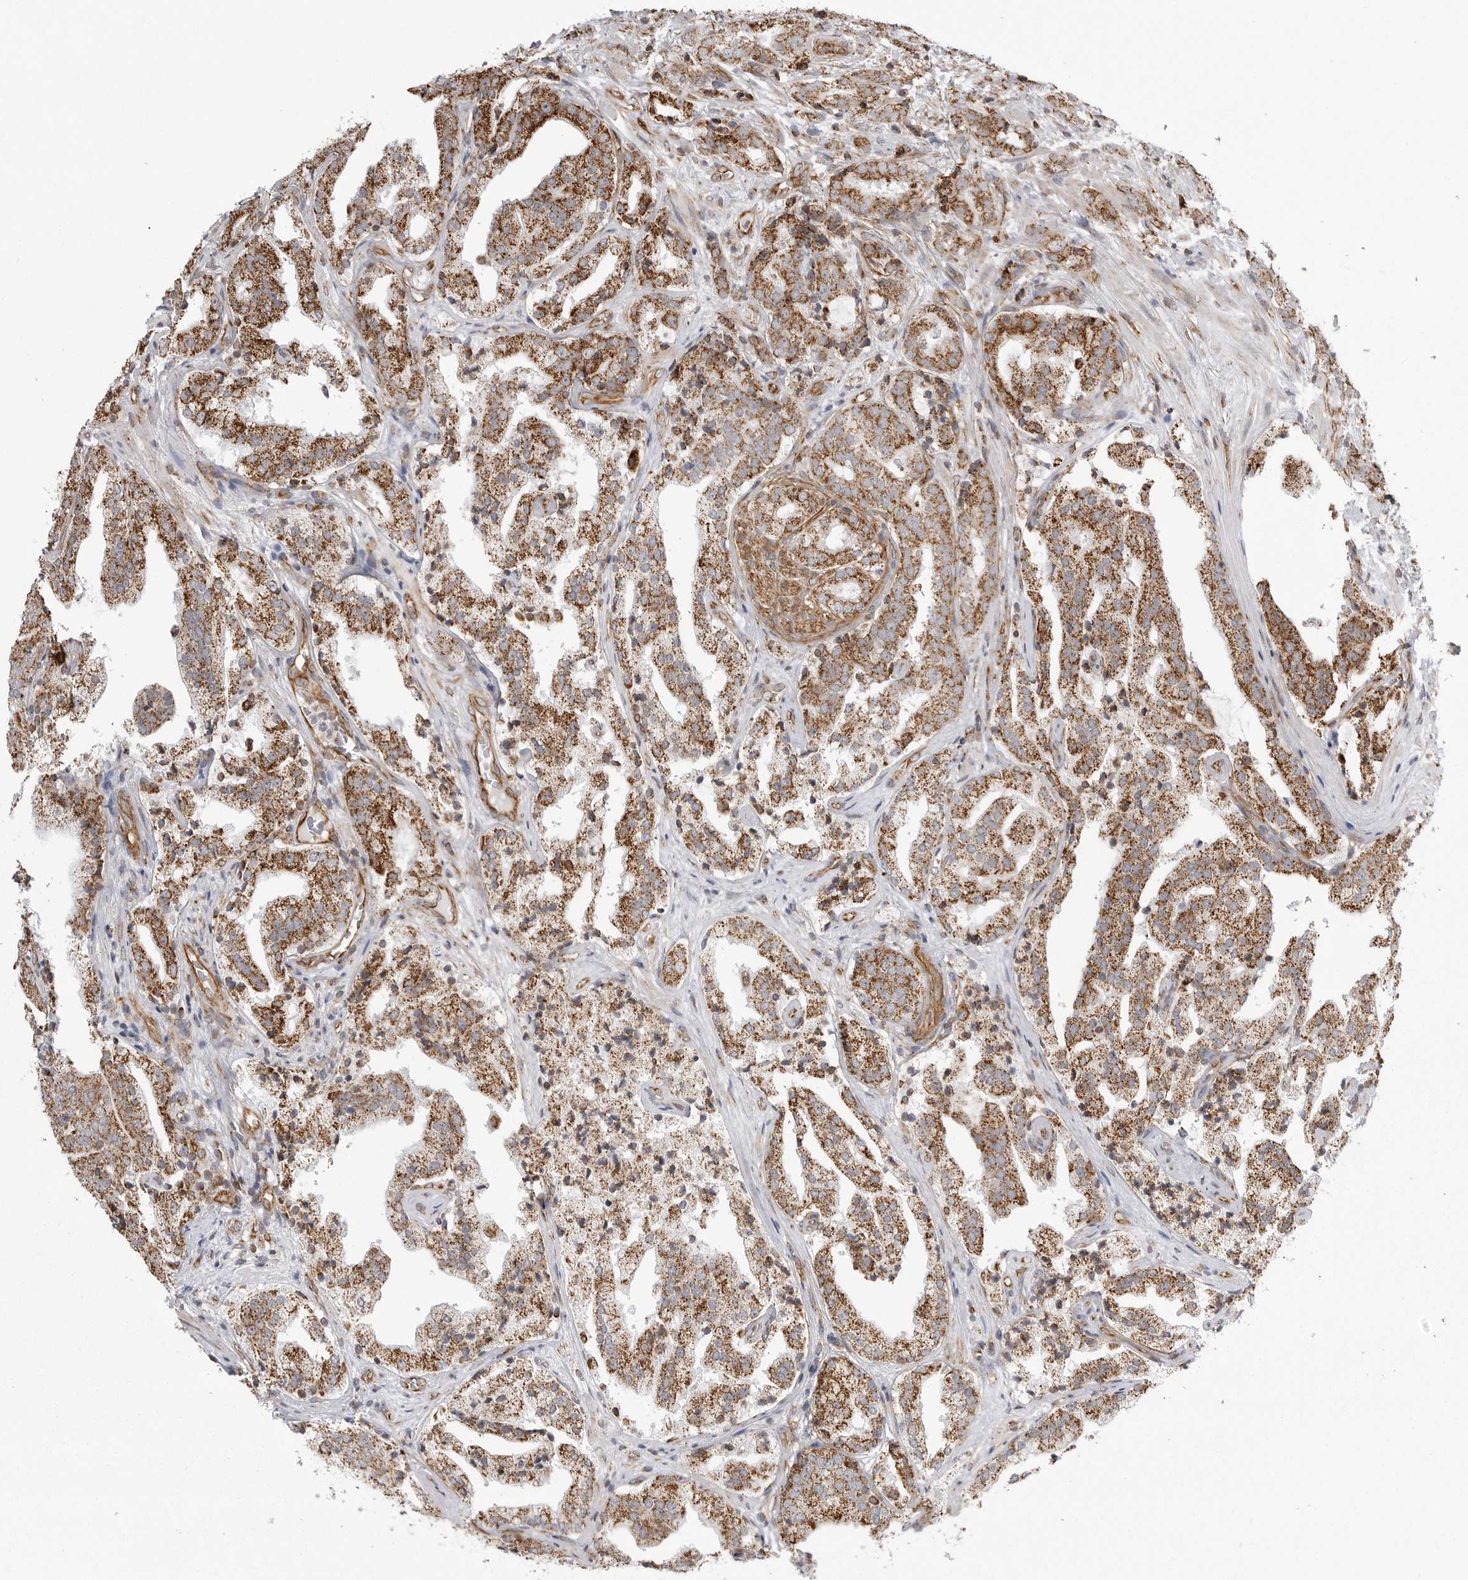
{"staining": {"intensity": "moderate", "quantity": ">75%", "location": "cytoplasmic/membranous"}, "tissue": "prostate cancer", "cell_type": "Tumor cells", "image_type": "cancer", "snomed": [{"axis": "morphology", "description": "Adenocarcinoma, High grade"}, {"axis": "topography", "description": "Prostate"}], "caption": "Brown immunohistochemical staining in human prostate adenocarcinoma (high-grade) exhibits moderate cytoplasmic/membranous staining in about >75% of tumor cells. (DAB IHC, brown staining for protein, blue staining for nuclei).", "gene": "FH", "patient": {"sex": "male", "age": 57}}